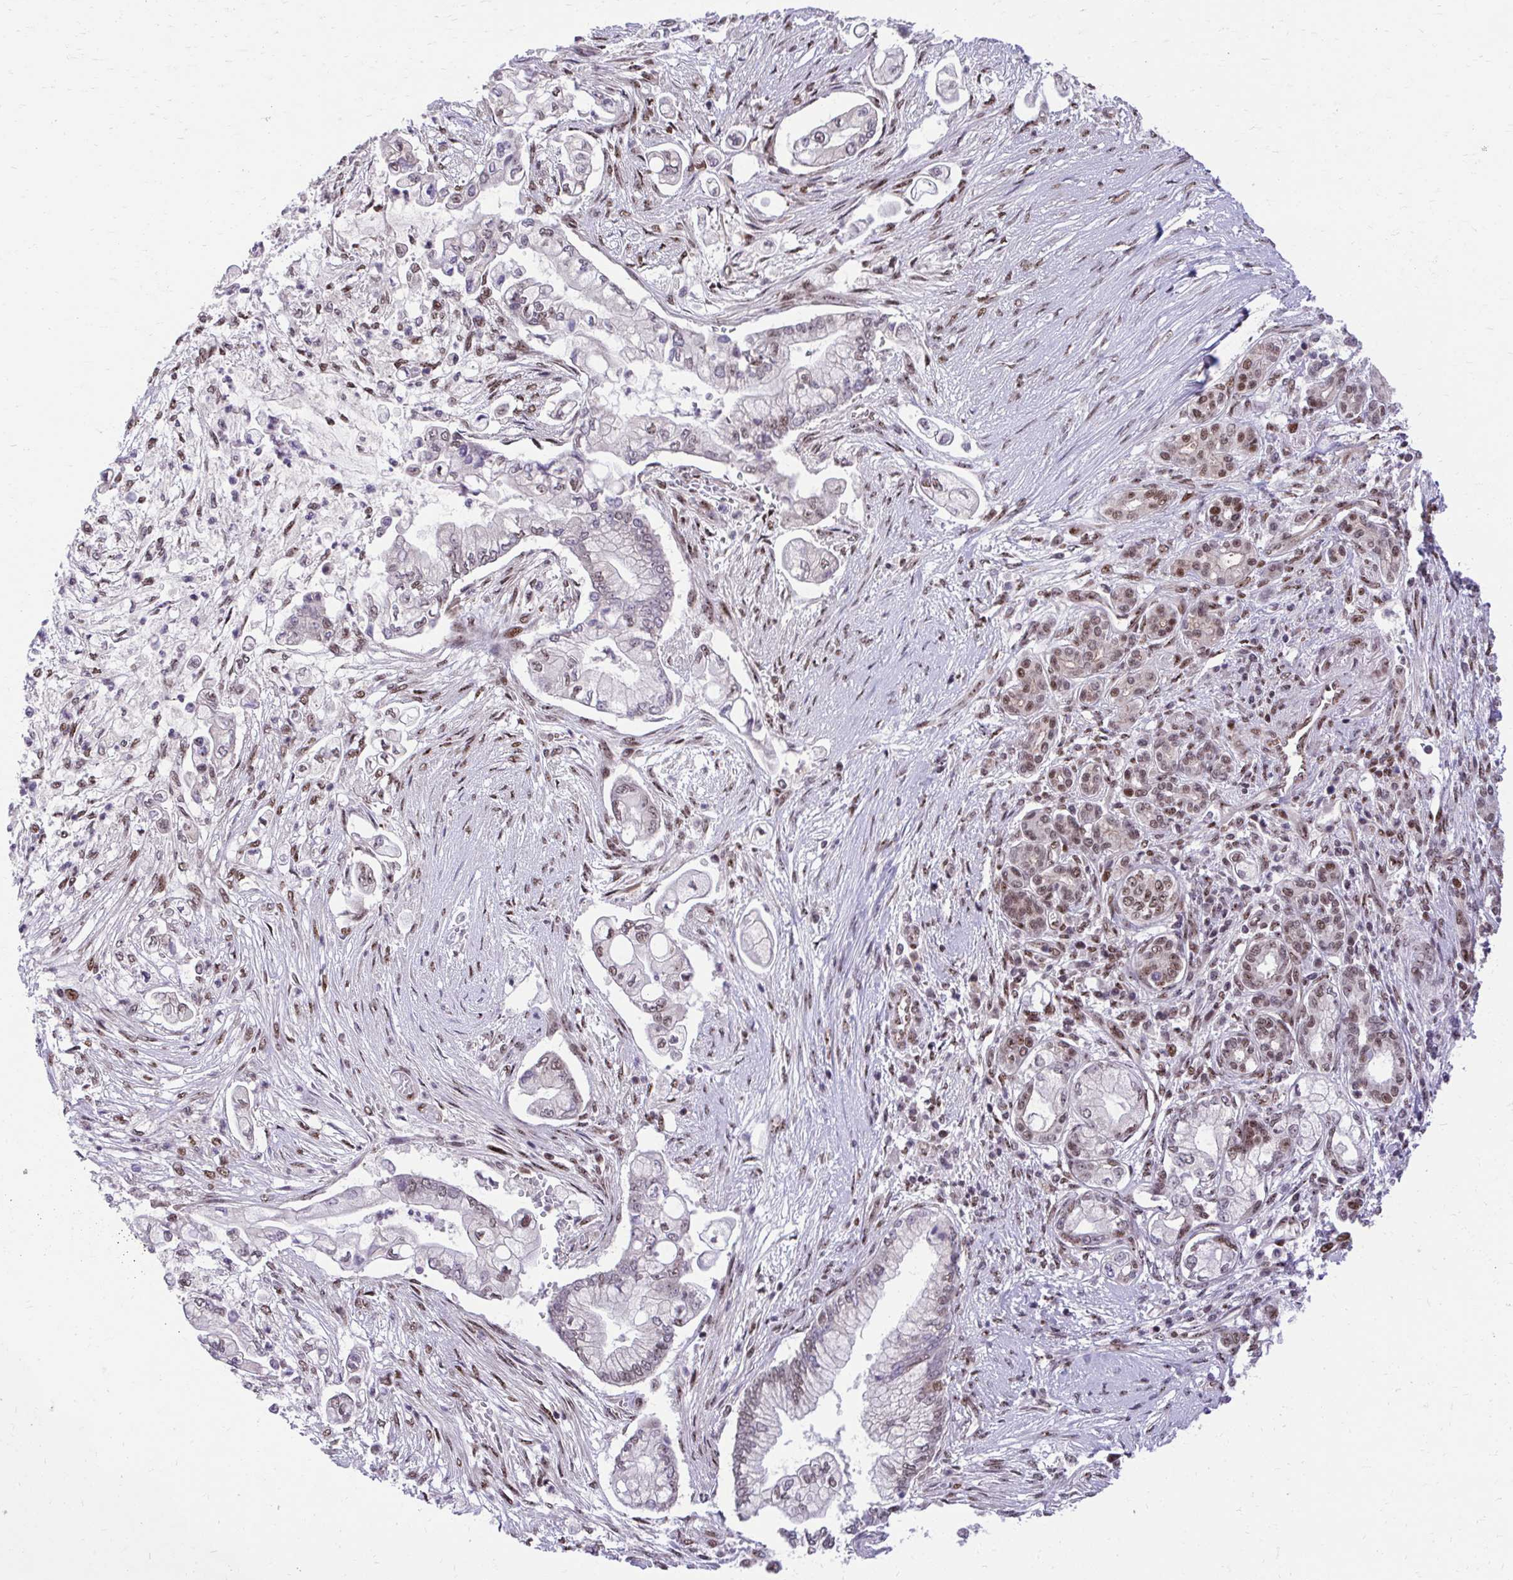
{"staining": {"intensity": "strong", "quantity": "25%-75%", "location": "nuclear"}, "tissue": "pancreatic cancer", "cell_type": "Tumor cells", "image_type": "cancer", "snomed": [{"axis": "morphology", "description": "Adenocarcinoma, NOS"}, {"axis": "topography", "description": "Pancreas"}], "caption": "Immunohistochemical staining of human pancreatic adenocarcinoma shows high levels of strong nuclear protein expression in about 25%-75% of tumor cells. (DAB (3,3'-diaminobenzidine) IHC, brown staining for protein, blue staining for nuclei).", "gene": "HOXA4", "patient": {"sex": "female", "age": 69}}